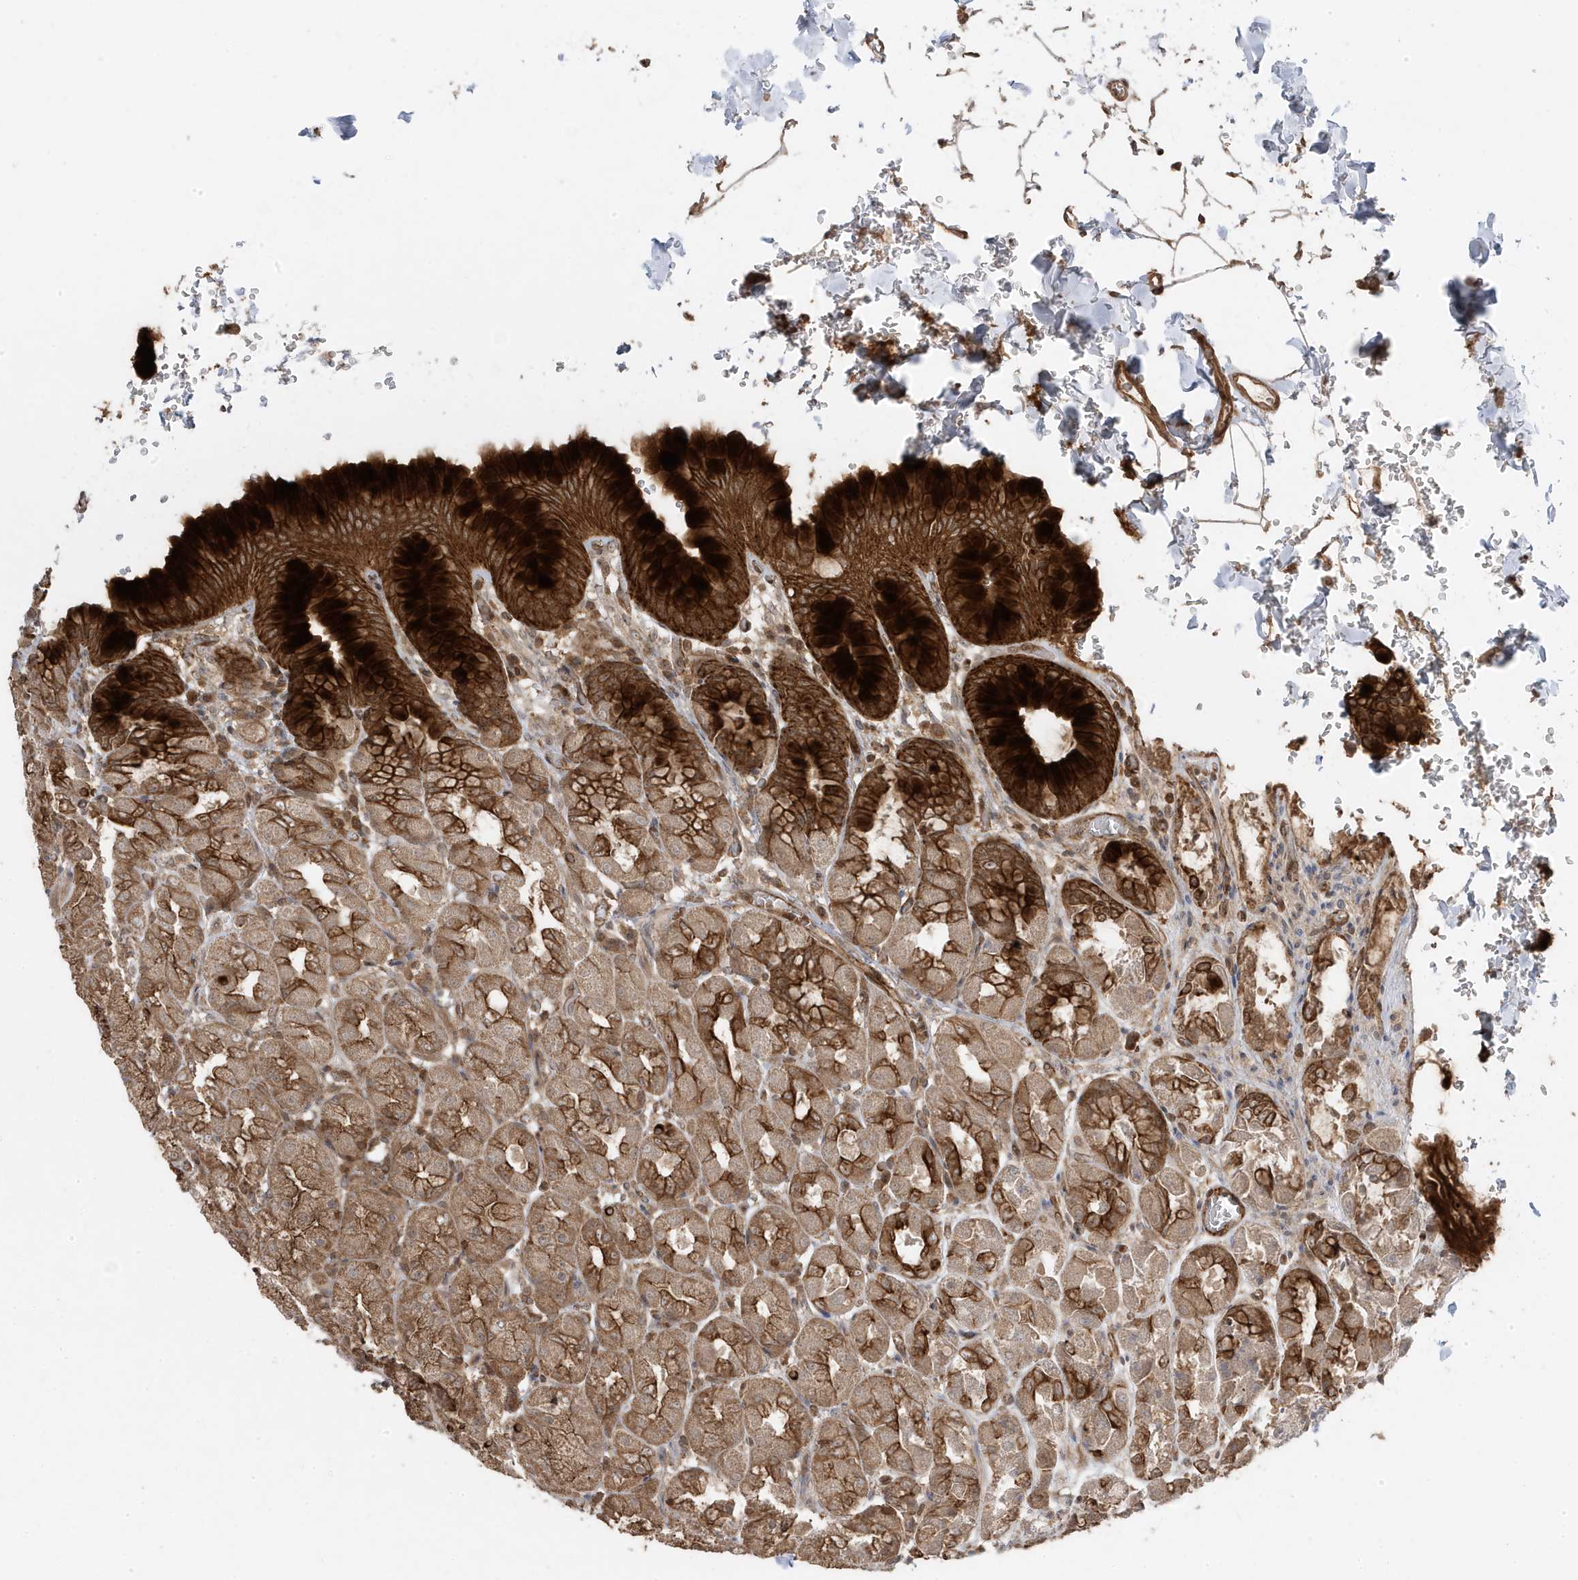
{"staining": {"intensity": "strong", "quantity": "25%-75%", "location": "cytoplasmic/membranous"}, "tissue": "stomach", "cell_type": "Glandular cells", "image_type": "normal", "snomed": [{"axis": "morphology", "description": "Normal tissue, NOS"}, {"axis": "topography", "description": "Stomach"}], "caption": "Unremarkable stomach reveals strong cytoplasmic/membranous positivity in approximately 25%-75% of glandular cells (IHC, brightfield microscopy, high magnification)..", "gene": "ASAP1", "patient": {"sex": "male", "age": 42}}